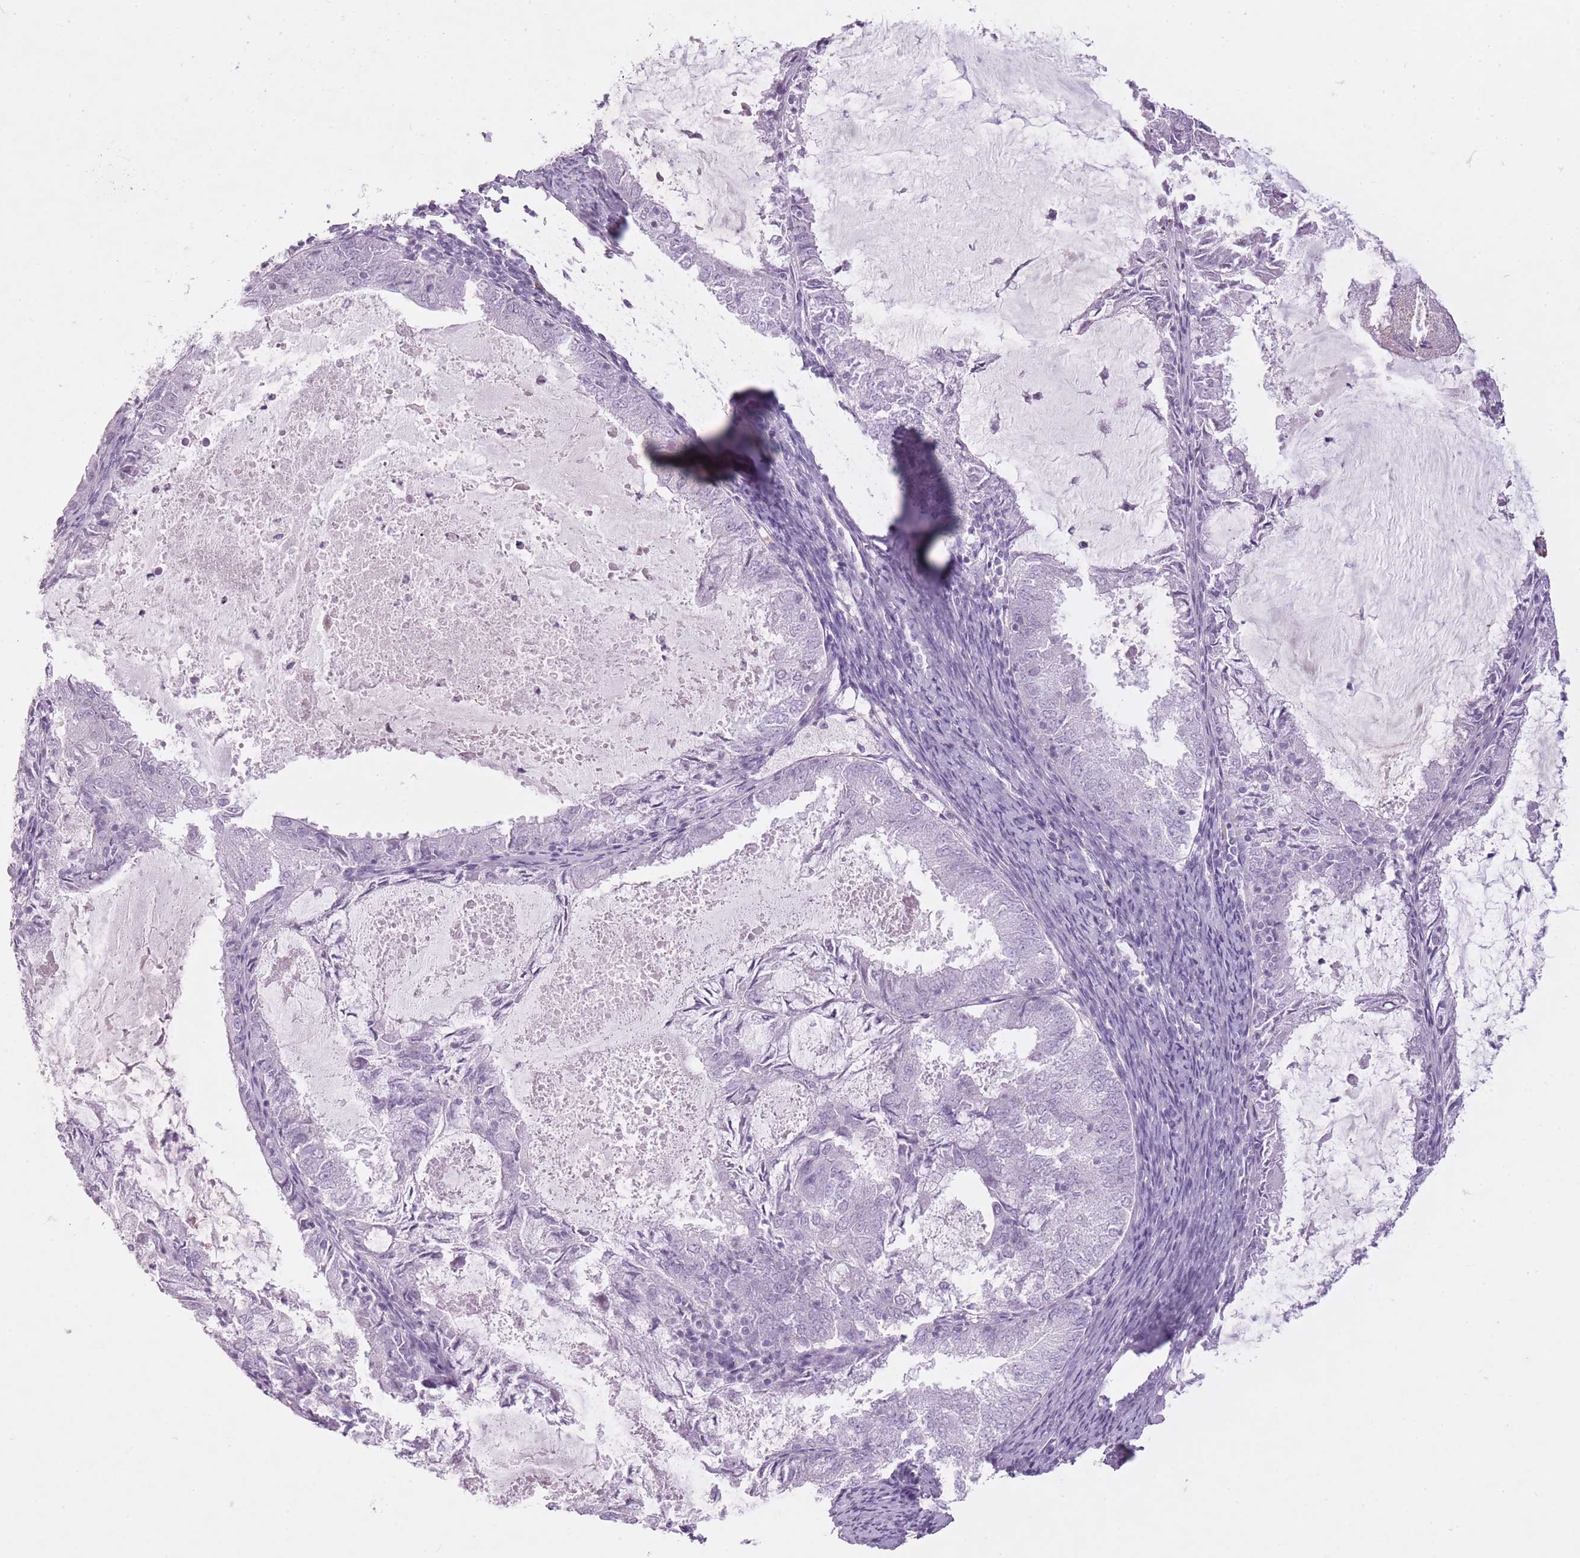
{"staining": {"intensity": "negative", "quantity": "none", "location": "none"}, "tissue": "endometrial cancer", "cell_type": "Tumor cells", "image_type": "cancer", "snomed": [{"axis": "morphology", "description": "Adenocarcinoma, NOS"}, {"axis": "topography", "description": "Endometrium"}], "caption": "This is an IHC photomicrograph of human endometrial cancer (adenocarcinoma). There is no staining in tumor cells.", "gene": "RFX4", "patient": {"sex": "female", "age": 57}}